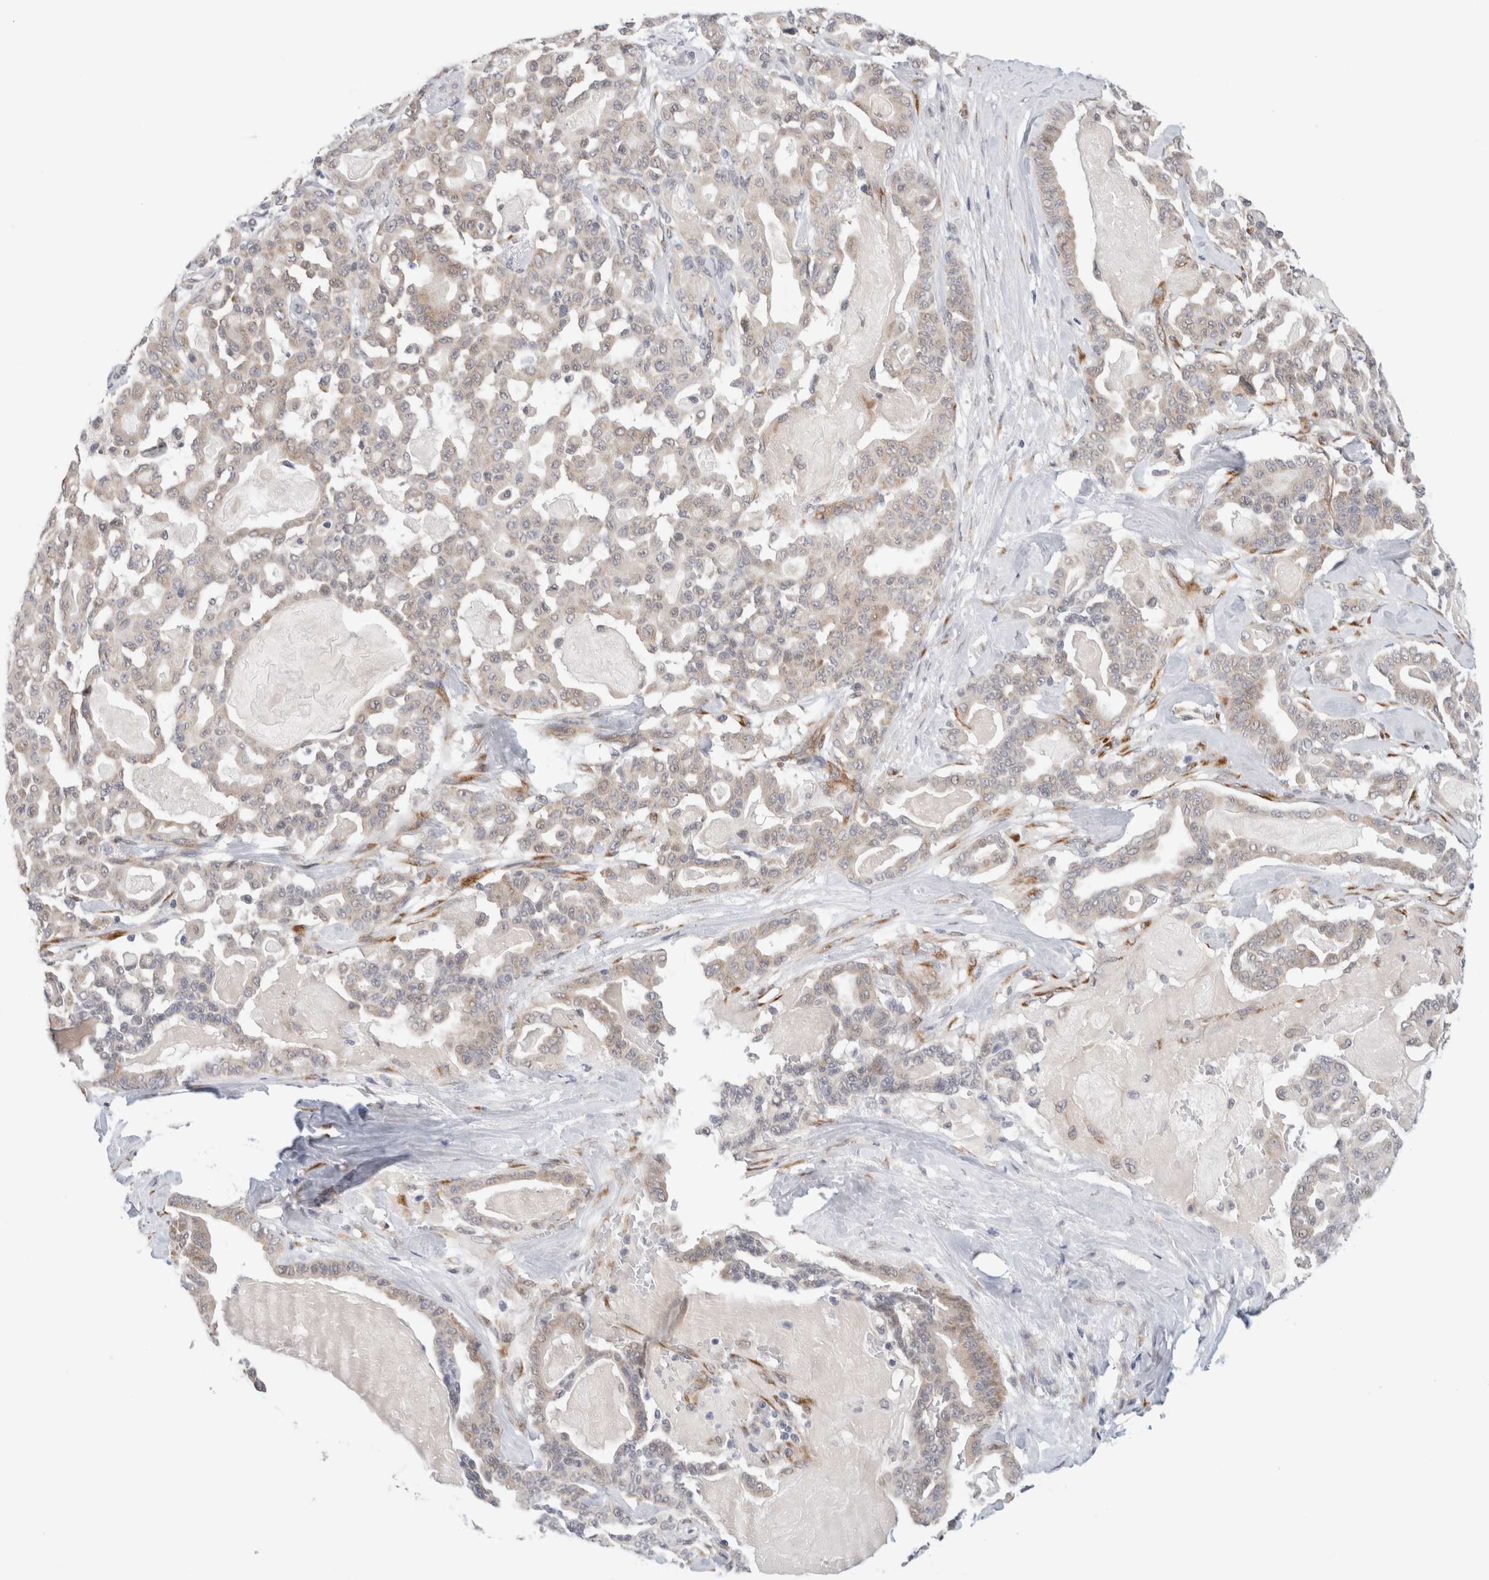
{"staining": {"intensity": "weak", "quantity": "25%-75%", "location": "cytoplasmic/membranous"}, "tissue": "pancreatic cancer", "cell_type": "Tumor cells", "image_type": "cancer", "snomed": [{"axis": "morphology", "description": "Adenocarcinoma, NOS"}, {"axis": "topography", "description": "Pancreas"}], "caption": "Weak cytoplasmic/membranous positivity for a protein is appreciated in approximately 25%-75% of tumor cells of pancreatic cancer using IHC.", "gene": "HDLBP", "patient": {"sex": "male", "age": 63}}